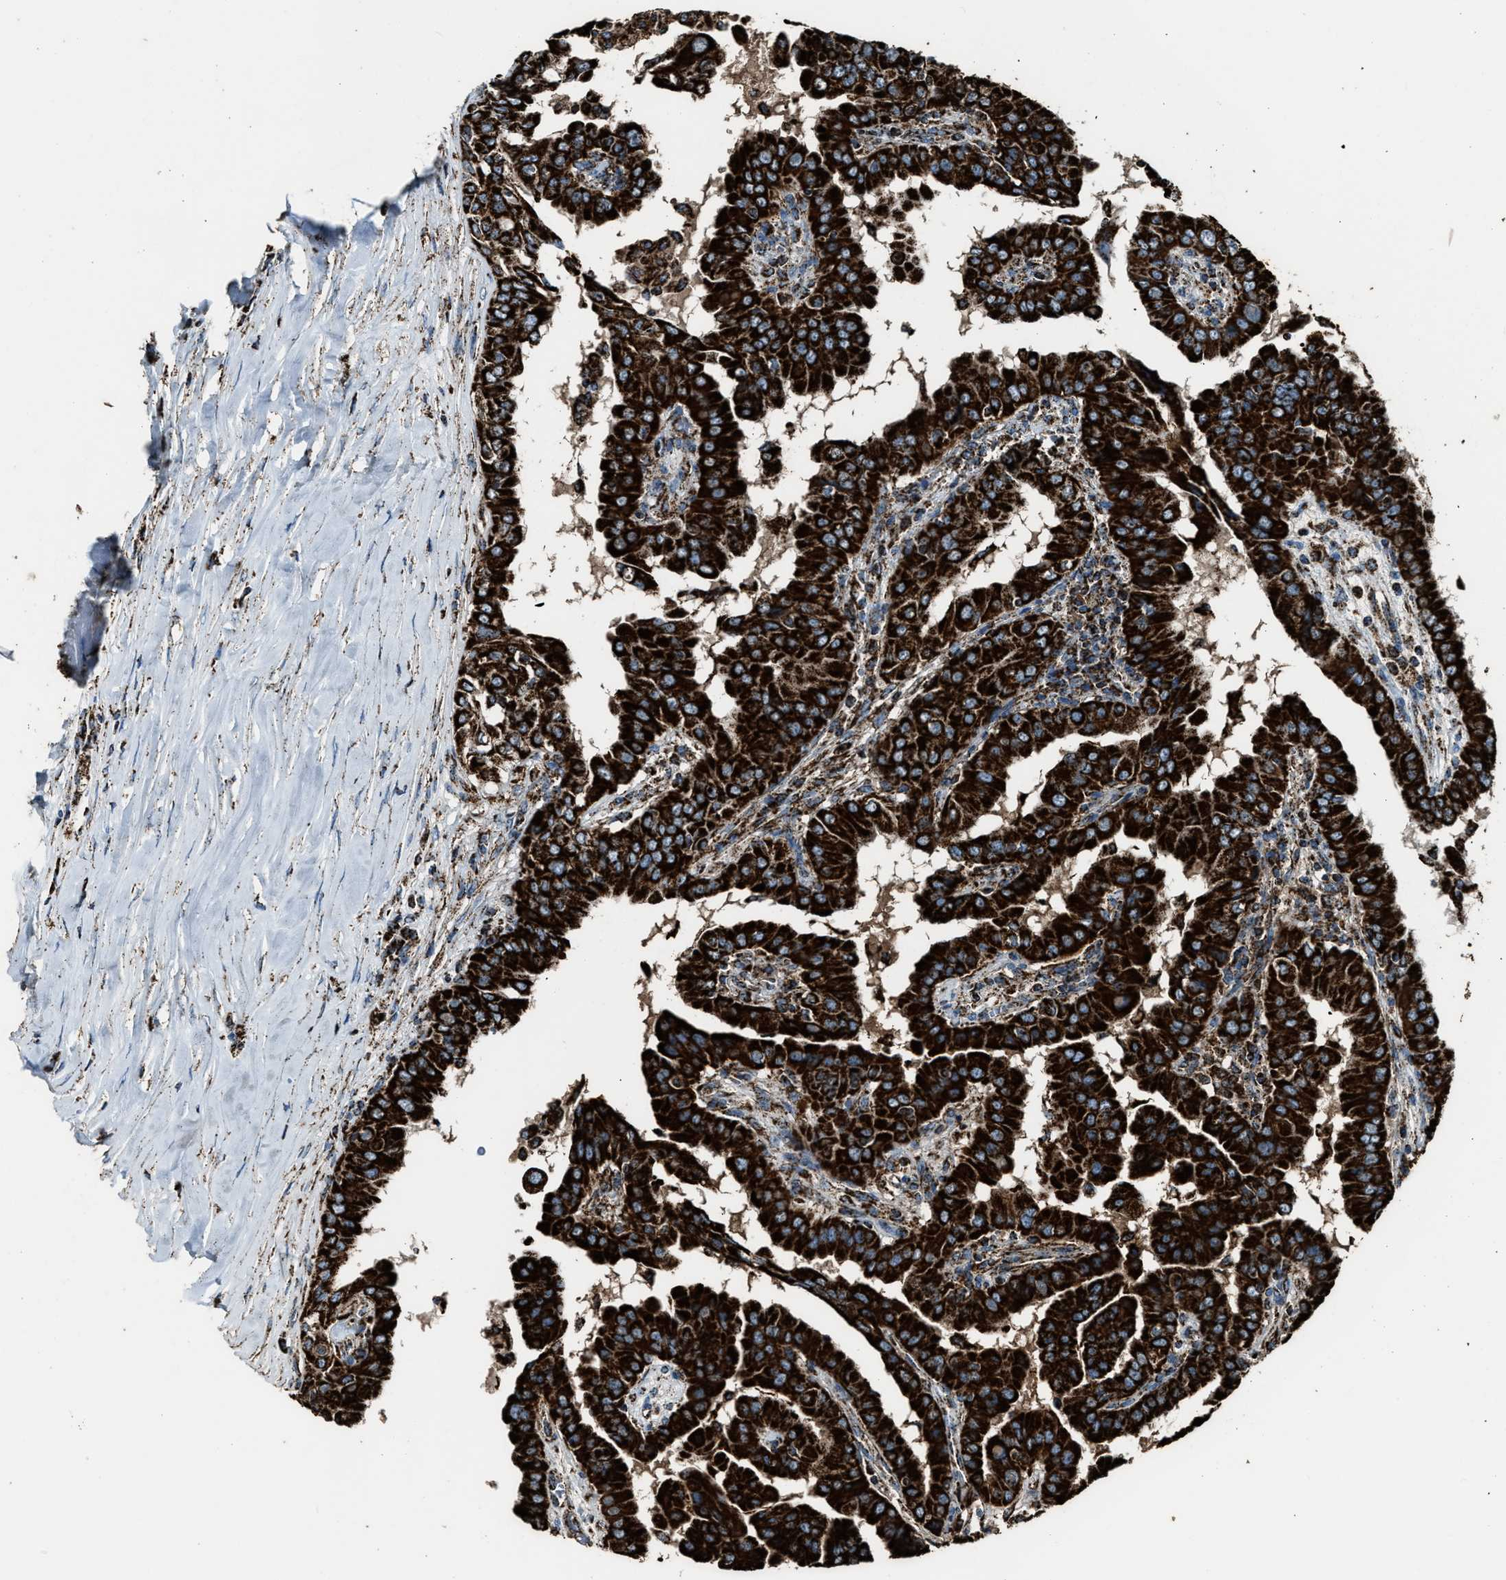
{"staining": {"intensity": "strong", "quantity": ">75%", "location": "cytoplasmic/membranous"}, "tissue": "thyroid cancer", "cell_type": "Tumor cells", "image_type": "cancer", "snomed": [{"axis": "morphology", "description": "Papillary adenocarcinoma, NOS"}, {"axis": "topography", "description": "Thyroid gland"}], "caption": "Human thyroid cancer (papillary adenocarcinoma) stained with a protein marker demonstrates strong staining in tumor cells.", "gene": "MDH2", "patient": {"sex": "male", "age": 33}}